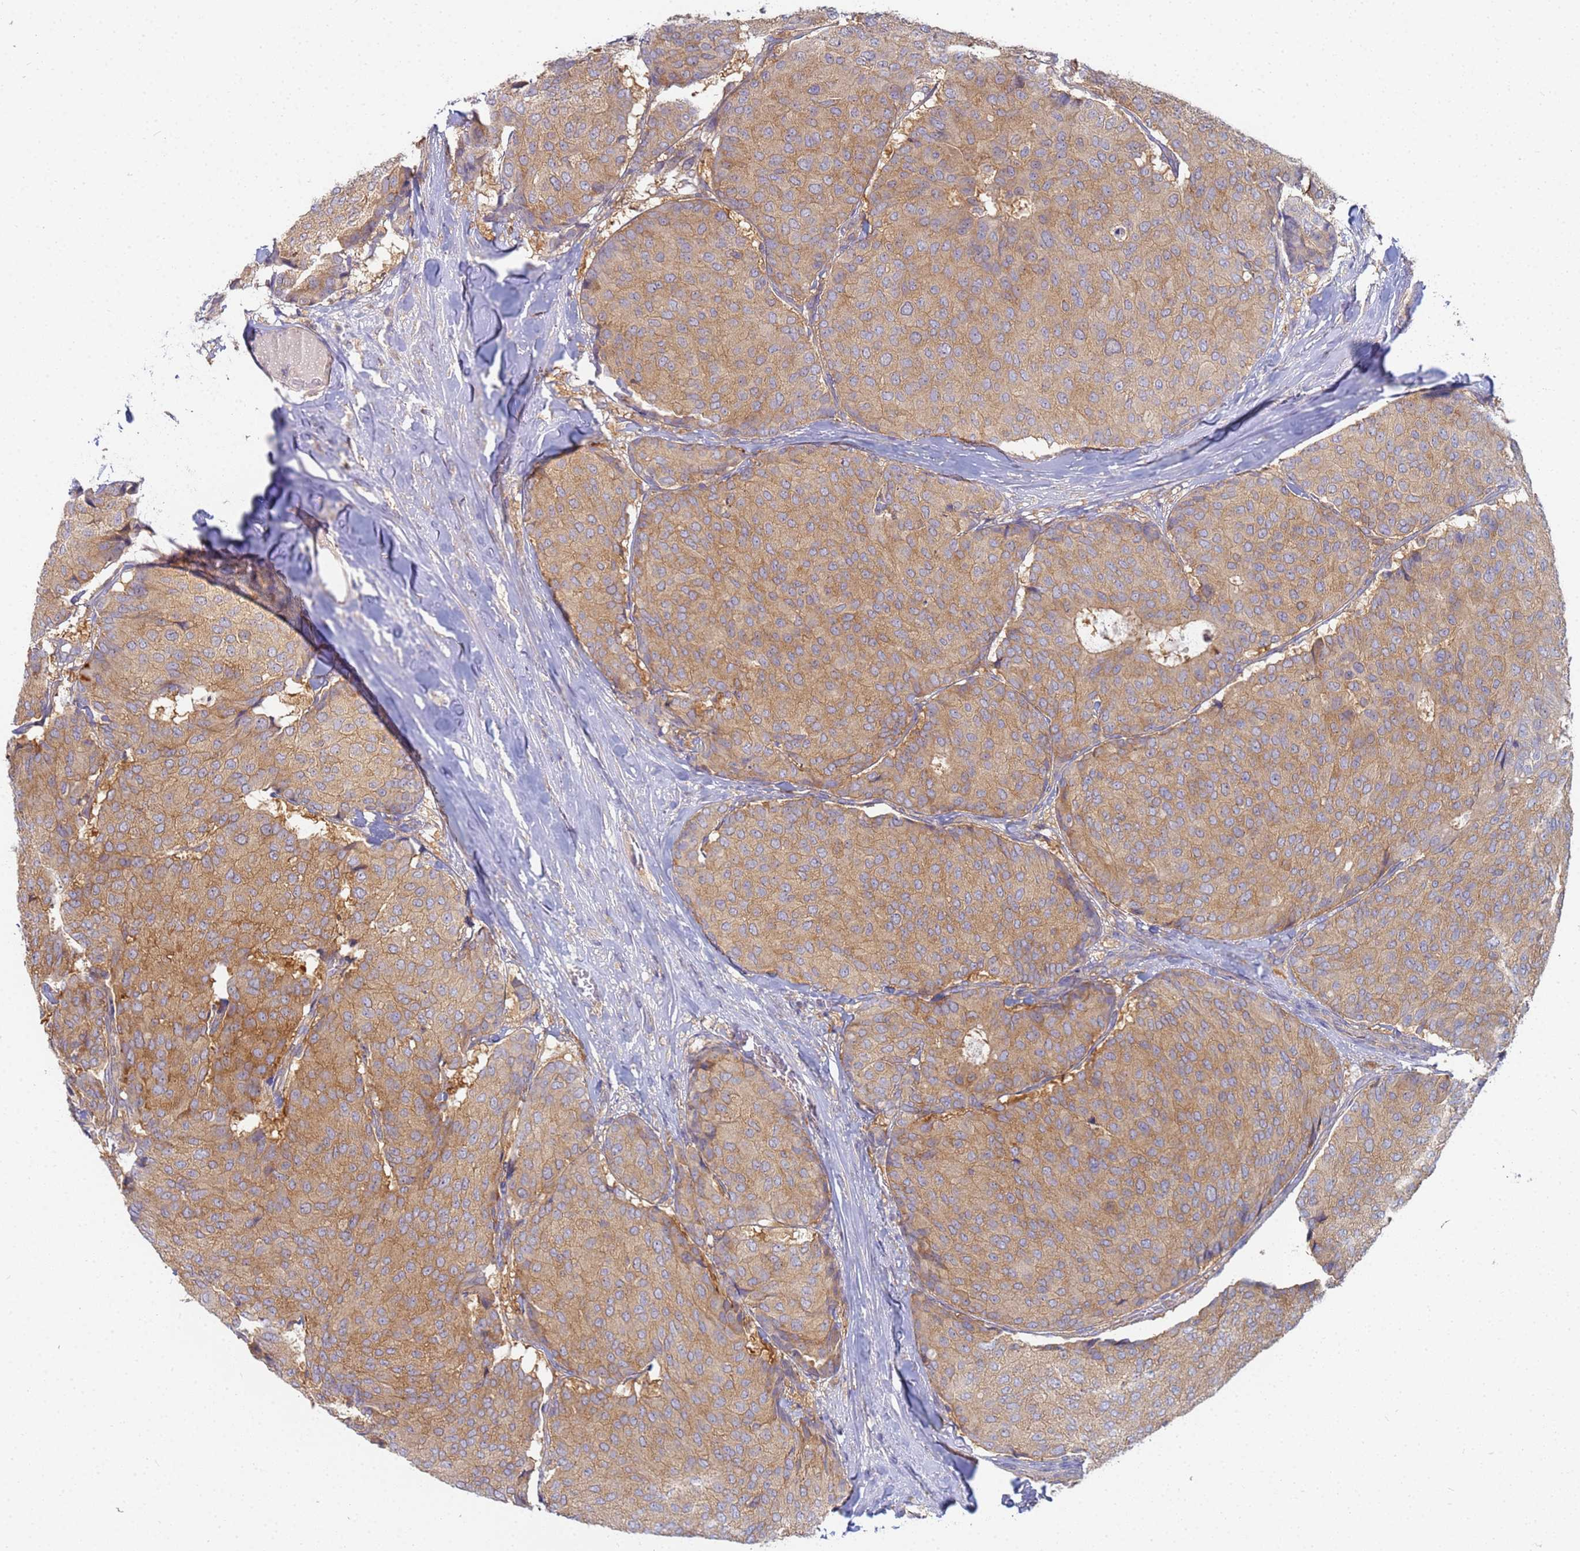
{"staining": {"intensity": "moderate", "quantity": ">75%", "location": "cytoplasmic/membranous"}, "tissue": "breast cancer", "cell_type": "Tumor cells", "image_type": "cancer", "snomed": [{"axis": "morphology", "description": "Duct carcinoma"}, {"axis": "topography", "description": "Breast"}], "caption": "DAB (3,3'-diaminobenzidine) immunohistochemical staining of breast cancer (infiltrating ductal carcinoma) reveals moderate cytoplasmic/membranous protein positivity in about >75% of tumor cells.", "gene": "SHARPIN", "patient": {"sex": "female", "age": 75}}